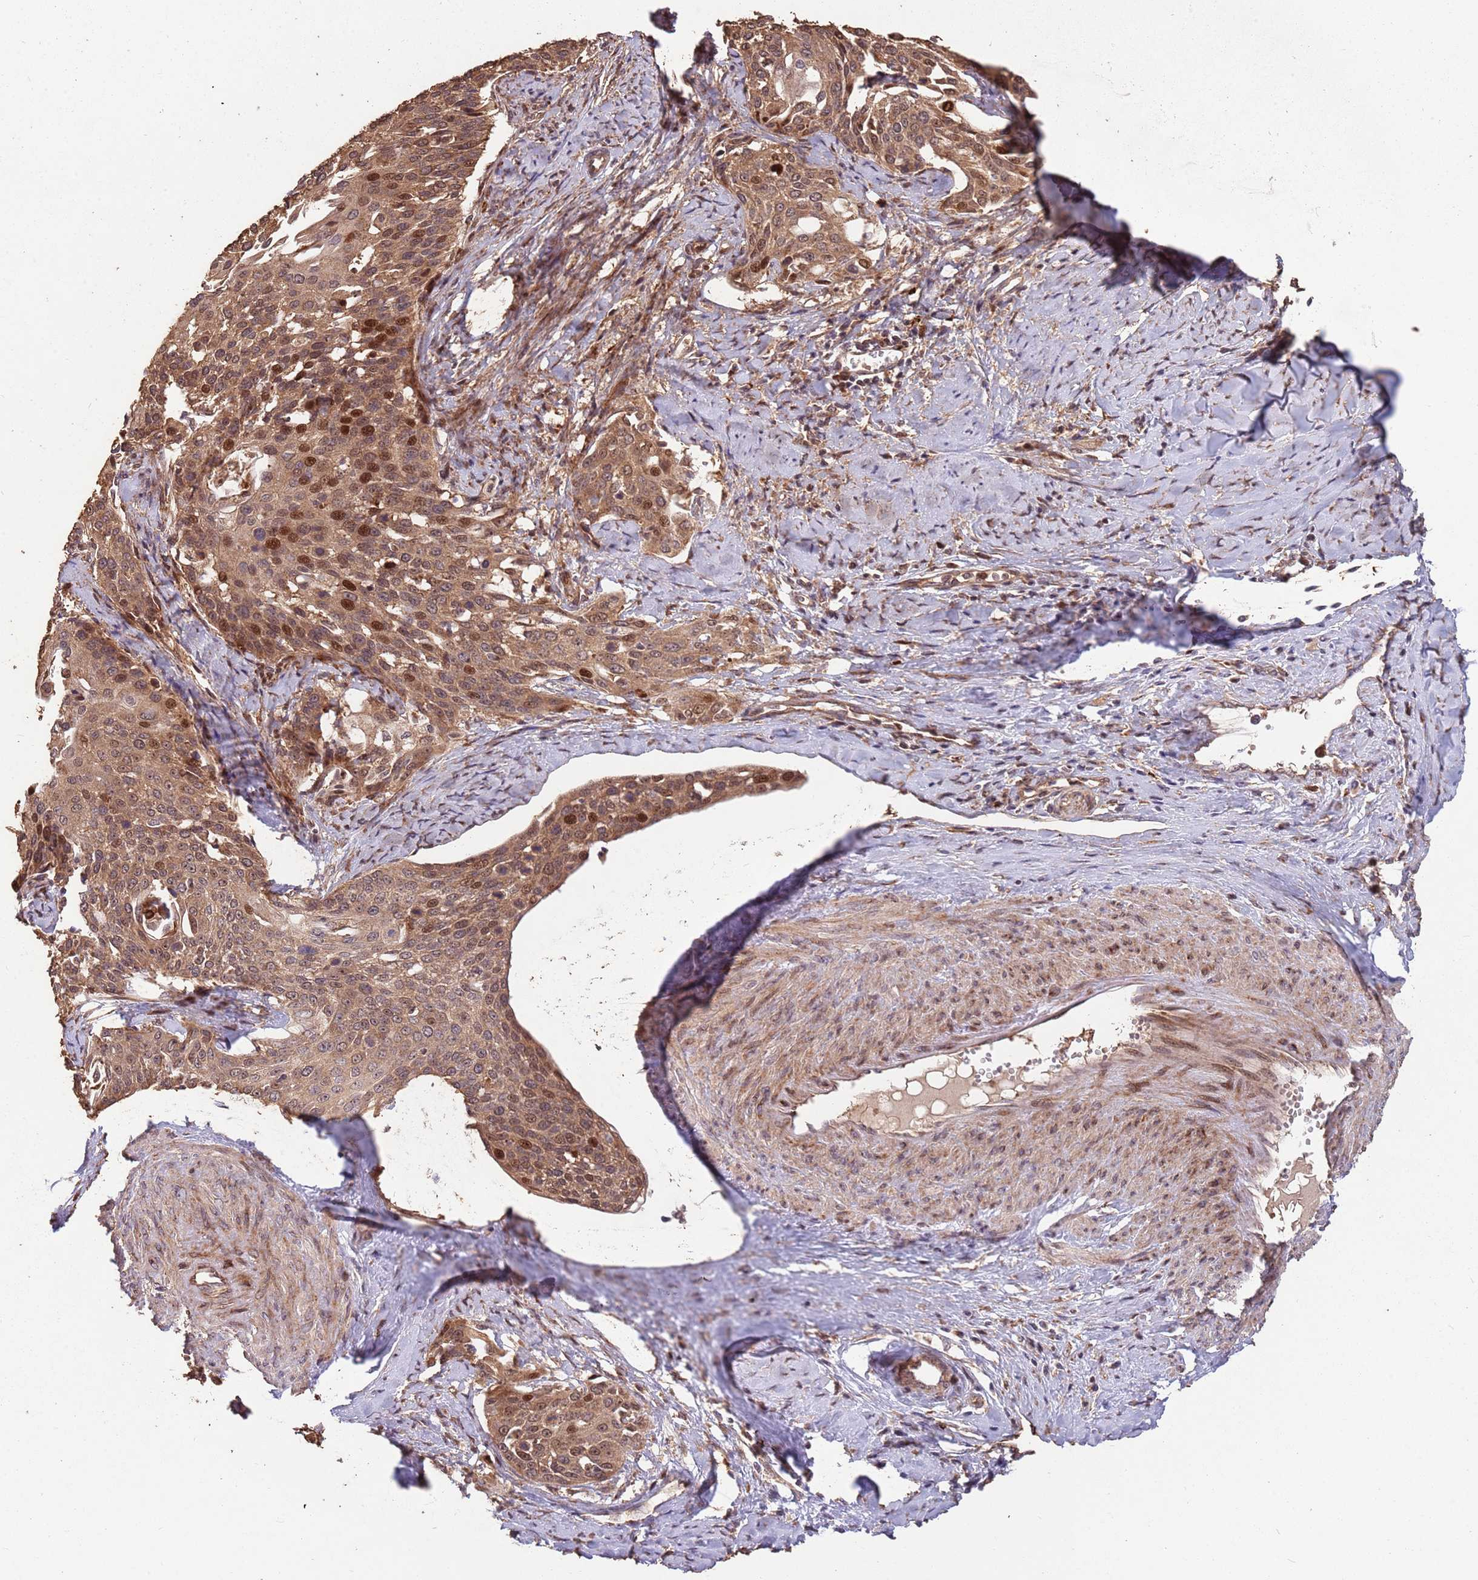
{"staining": {"intensity": "moderate", "quantity": ">75%", "location": "cytoplasmic/membranous,nuclear"}, "tissue": "cervical cancer", "cell_type": "Tumor cells", "image_type": "cancer", "snomed": [{"axis": "morphology", "description": "Squamous cell carcinoma, NOS"}, {"axis": "topography", "description": "Cervix"}], "caption": "Immunohistochemical staining of cervical cancer (squamous cell carcinoma) demonstrates medium levels of moderate cytoplasmic/membranous and nuclear protein expression in about >75% of tumor cells.", "gene": "ZNF428", "patient": {"sex": "female", "age": 44}}